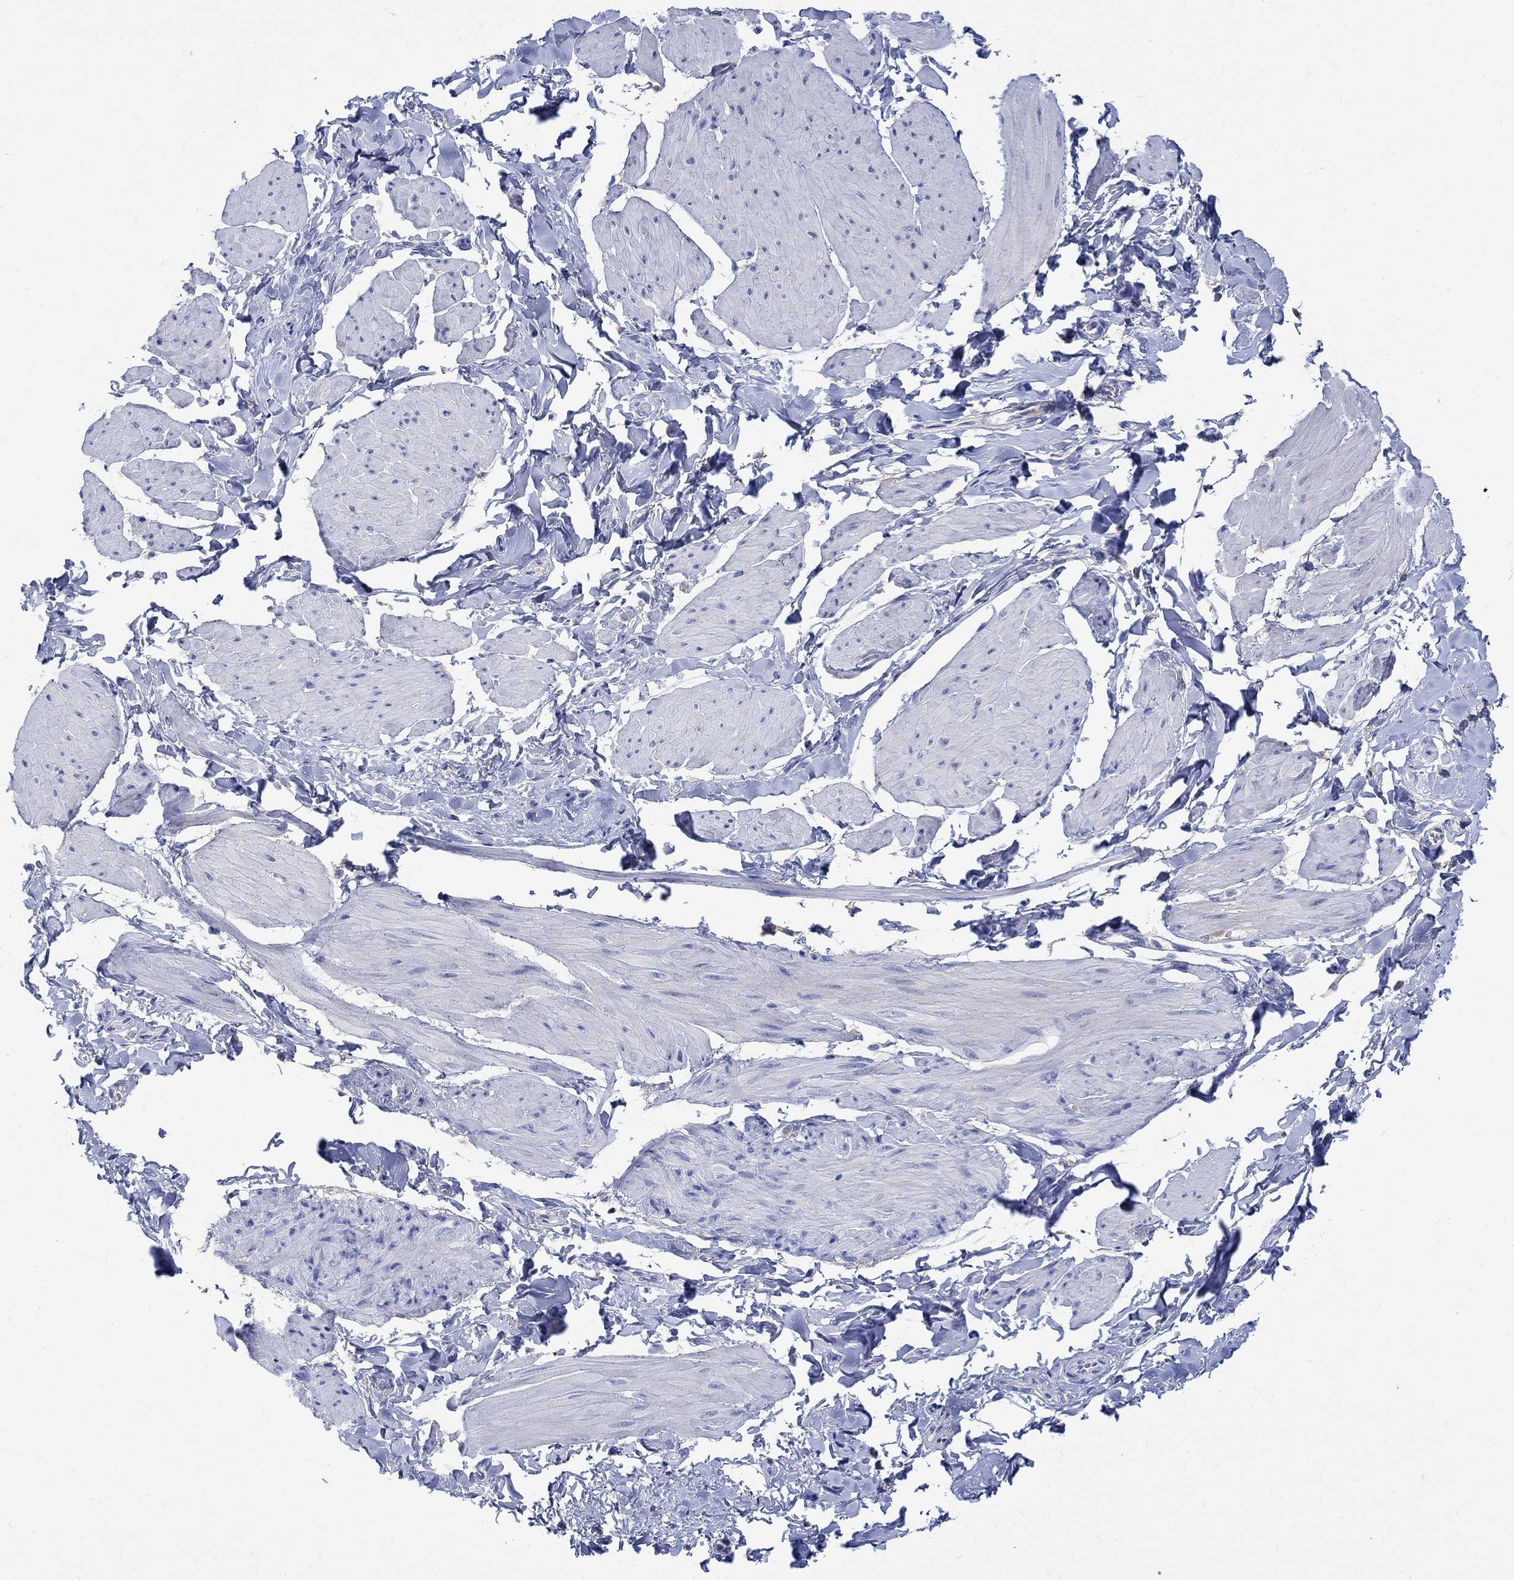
{"staining": {"intensity": "negative", "quantity": "none", "location": "none"}, "tissue": "smooth muscle", "cell_type": "Smooth muscle cells", "image_type": "normal", "snomed": [{"axis": "morphology", "description": "Normal tissue, NOS"}, {"axis": "topography", "description": "Adipose tissue"}, {"axis": "topography", "description": "Smooth muscle"}, {"axis": "topography", "description": "Peripheral nerve tissue"}], "caption": "This is a photomicrograph of IHC staining of benign smooth muscle, which shows no staining in smooth muscle cells.", "gene": "GCM1", "patient": {"sex": "male", "age": 83}}